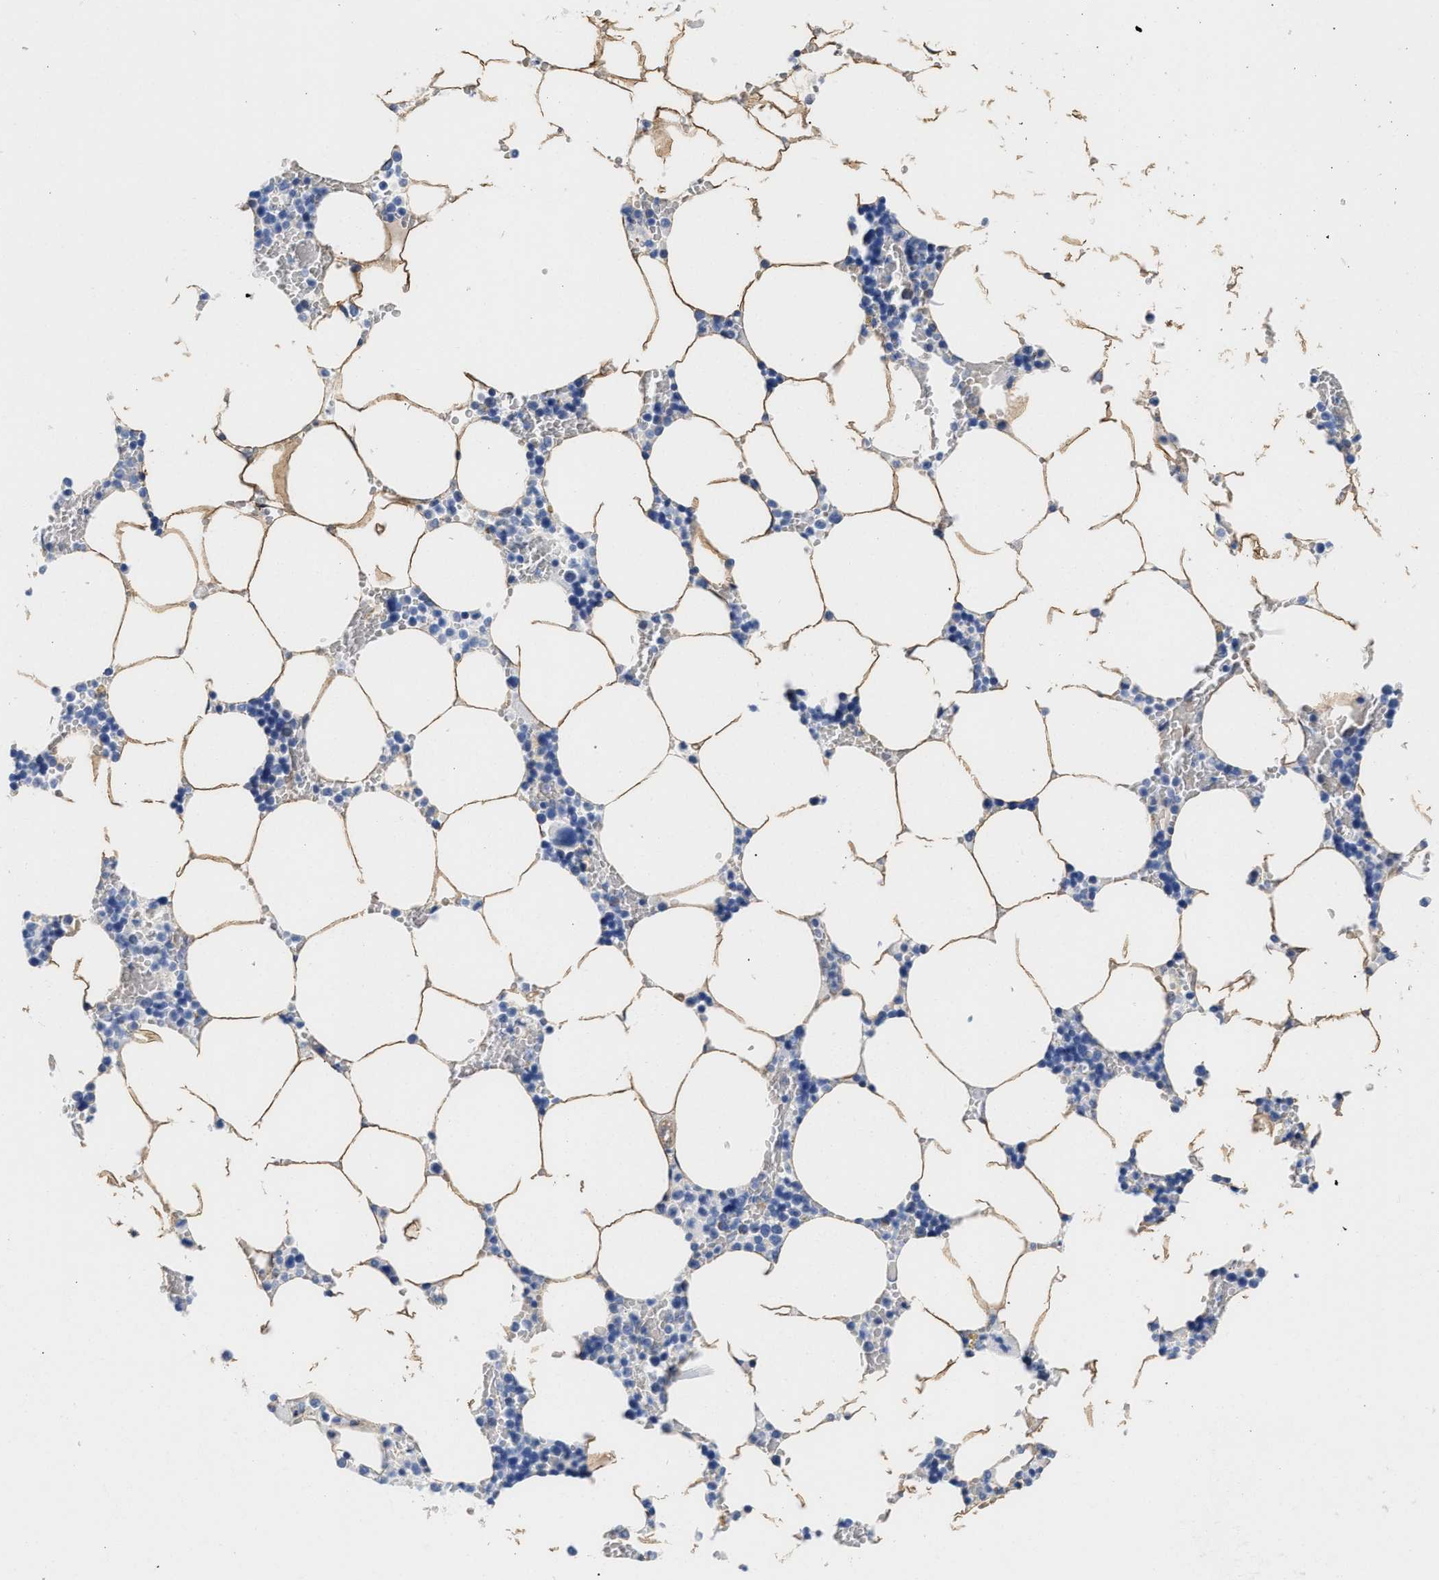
{"staining": {"intensity": "negative", "quantity": "none", "location": "none"}, "tissue": "bone marrow", "cell_type": "Hematopoietic cells", "image_type": "normal", "snomed": [{"axis": "morphology", "description": "Normal tissue, NOS"}, {"axis": "topography", "description": "Bone marrow"}], "caption": "Micrograph shows no significant protein staining in hematopoietic cells of benign bone marrow. (DAB immunohistochemistry (IHC) with hematoxylin counter stain).", "gene": "TRIM29", "patient": {"sex": "male", "age": 70}}